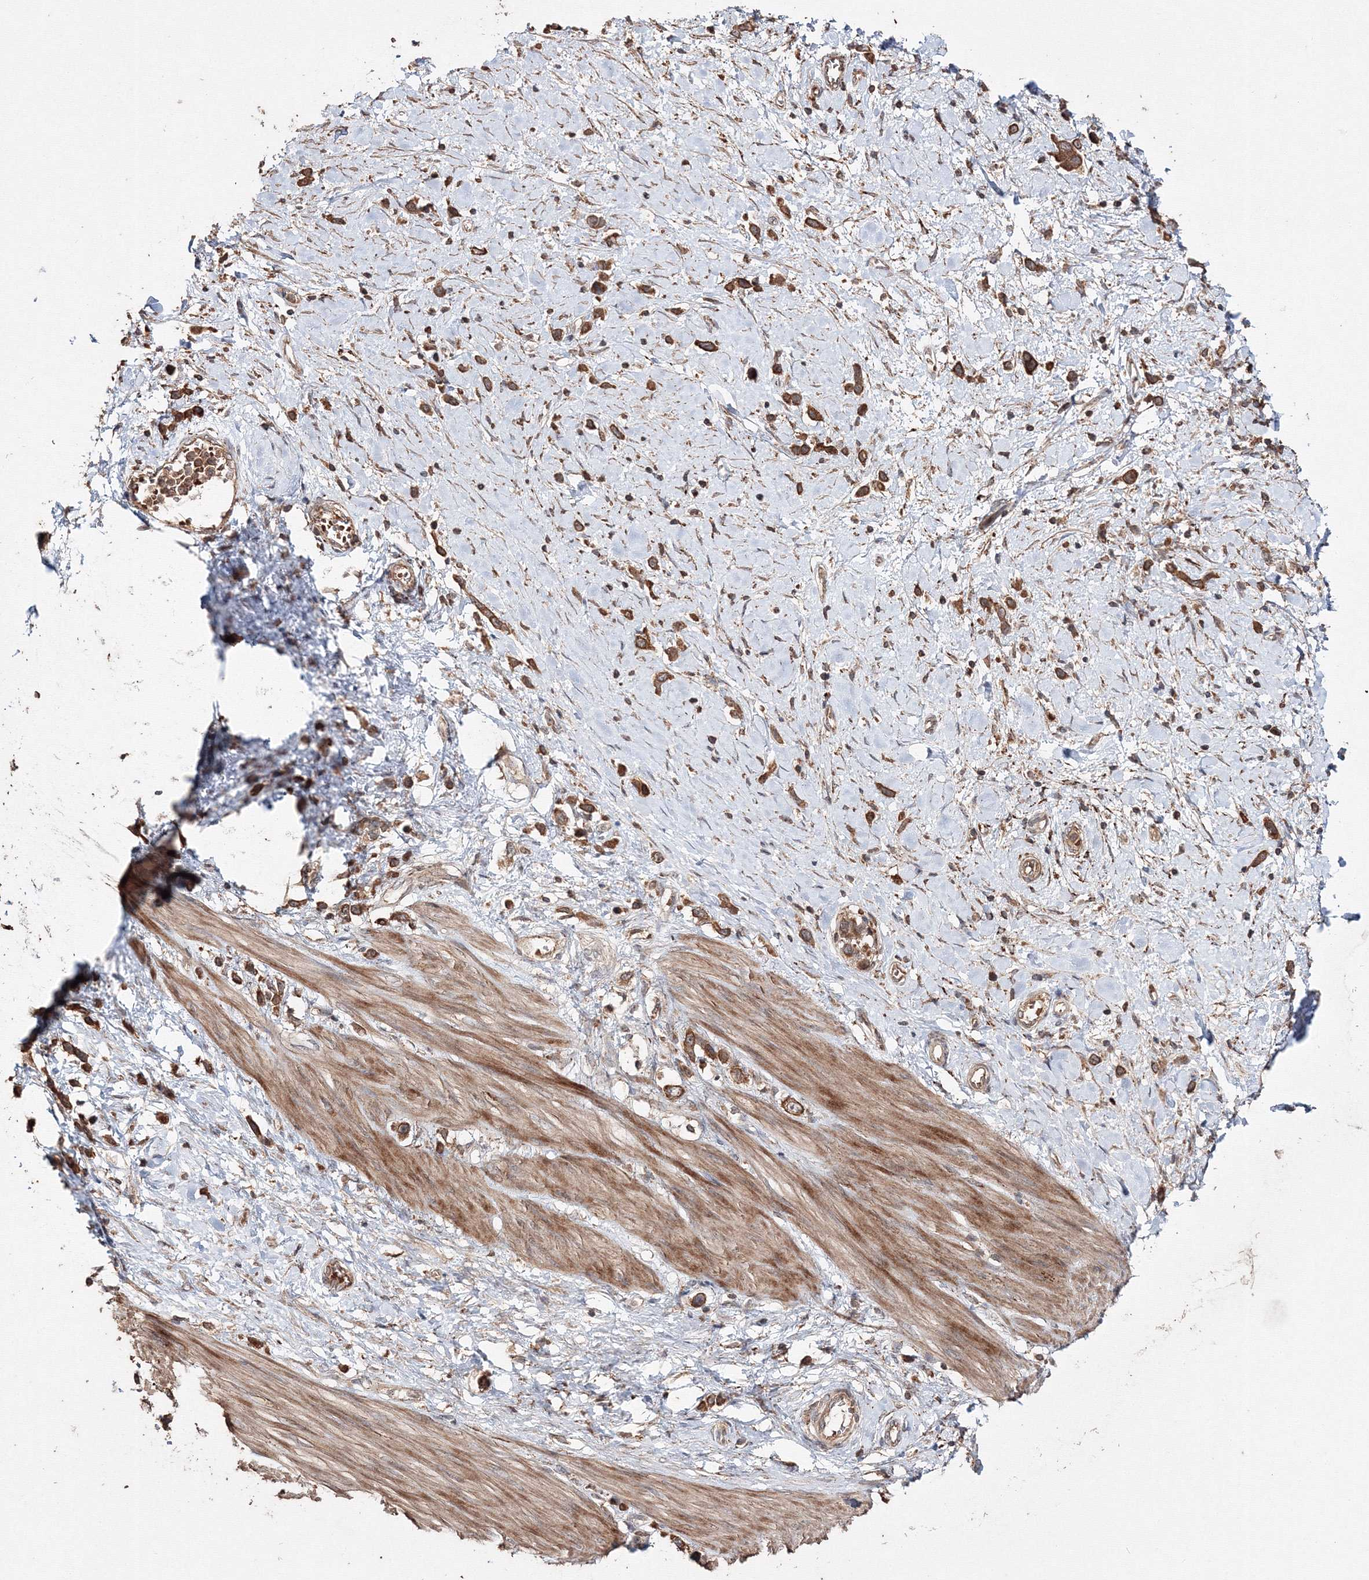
{"staining": {"intensity": "moderate", "quantity": ">75%", "location": "cytoplasmic/membranous"}, "tissue": "stomach cancer", "cell_type": "Tumor cells", "image_type": "cancer", "snomed": [{"axis": "morphology", "description": "Adenocarcinoma, NOS"}, {"axis": "topography", "description": "Stomach"}], "caption": "A brown stain labels moderate cytoplasmic/membranous staining of a protein in stomach adenocarcinoma tumor cells.", "gene": "DDO", "patient": {"sex": "female", "age": 65}}